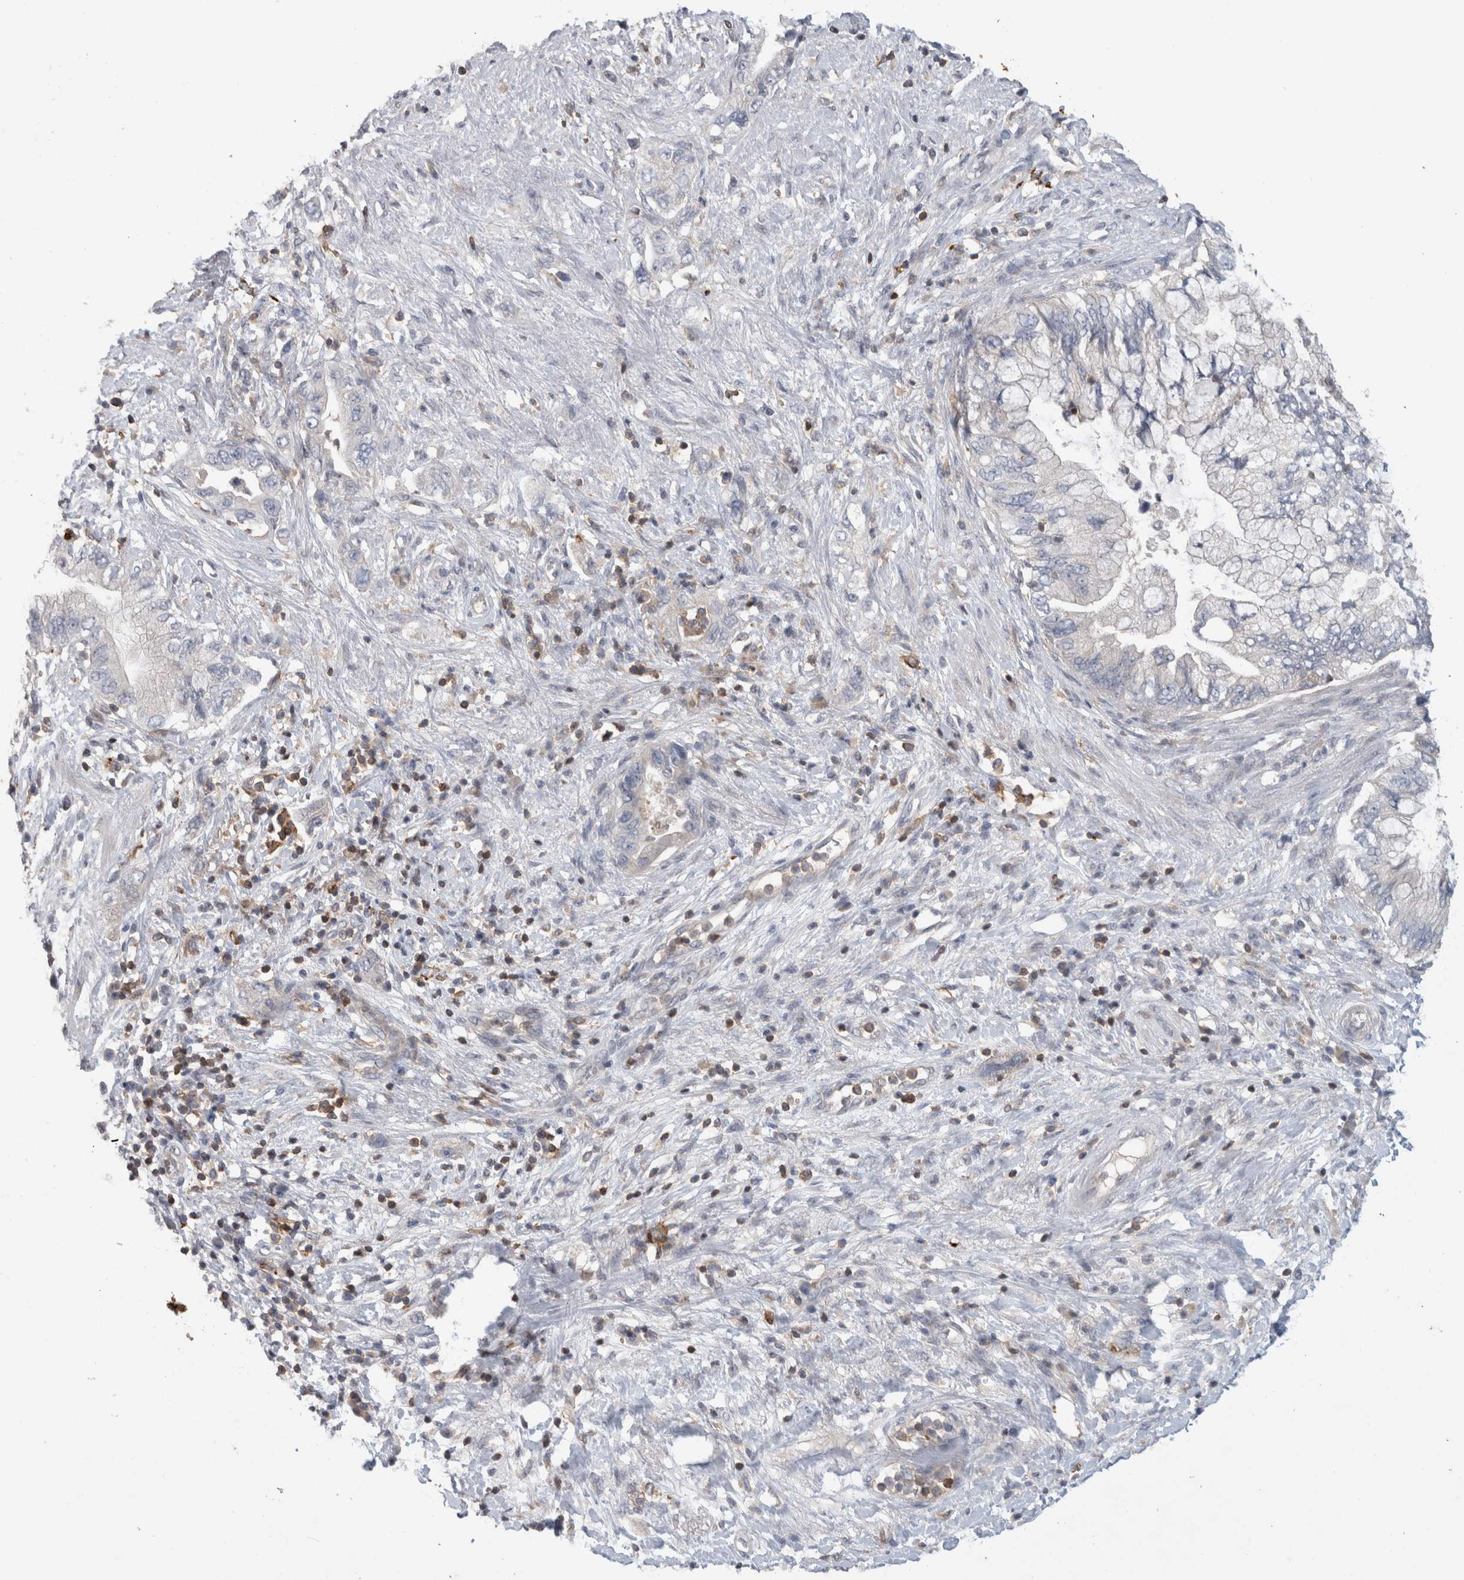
{"staining": {"intensity": "negative", "quantity": "none", "location": "none"}, "tissue": "pancreatic cancer", "cell_type": "Tumor cells", "image_type": "cancer", "snomed": [{"axis": "morphology", "description": "Adenocarcinoma, NOS"}, {"axis": "topography", "description": "Pancreas"}], "caption": "Tumor cells are negative for protein expression in human pancreatic cancer.", "gene": "GFRA2", "patient": {"sex": "female", "age": 73}}